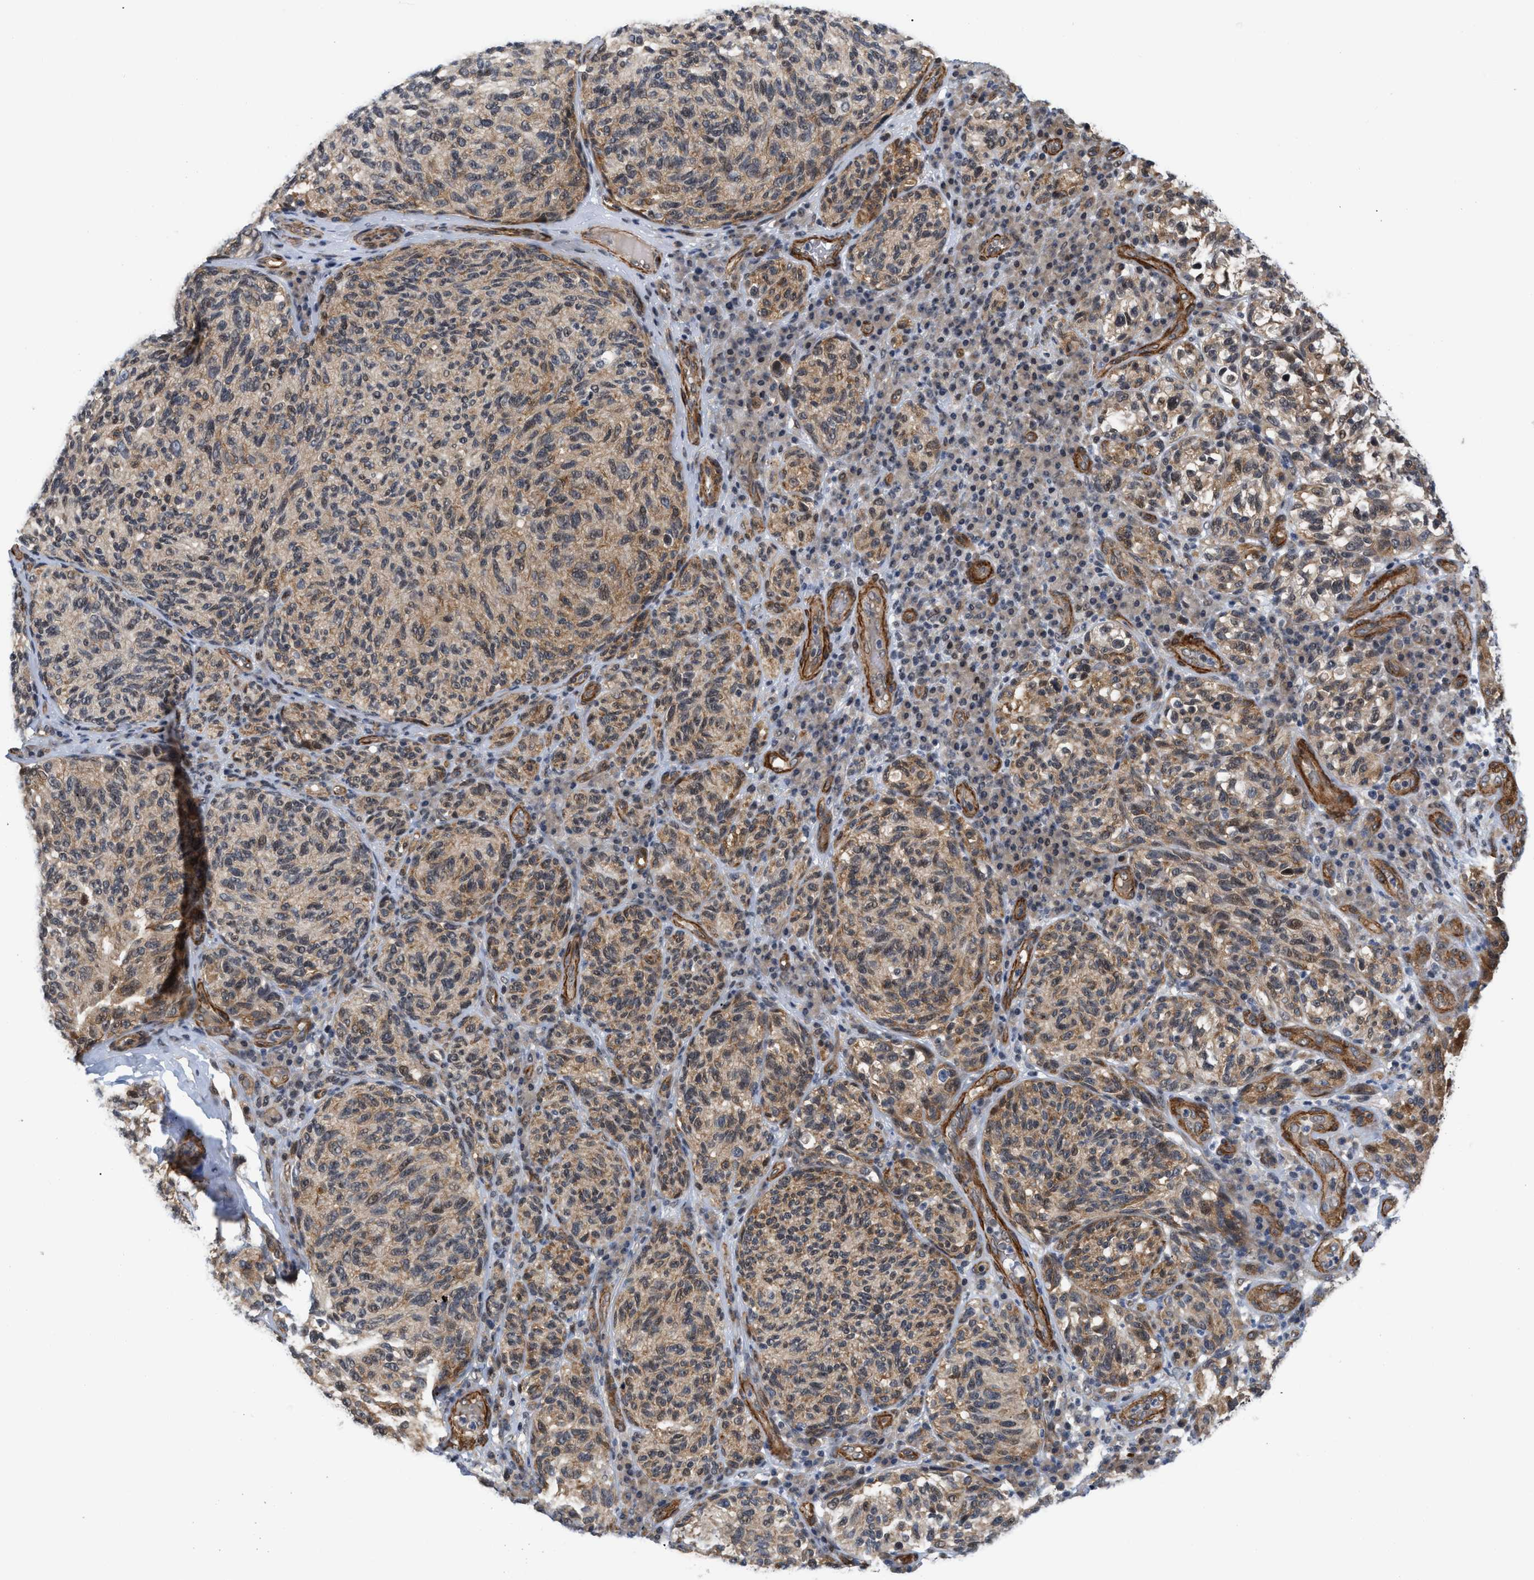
{"staining": {"intensity": "moderate", "quantity": ">75%", "location": "cytoplasmic/membranous"}, "tissue": "melanoma", "cell_type": "Tumor cells", "image_type": "cancer", "snomed": [{"axis": "morphology", "description": "Malignant melanoma, NOS"}, {"axis": "topography", "description": "Skin"}], "caption": "A medium amount of moderate cytoplasmic/membranous staining is identified in about >75% of tumor cells in malignant melanoma tissue.", "gene": "GPRASP2", "patient": {"sex": "female", "age": 73}}